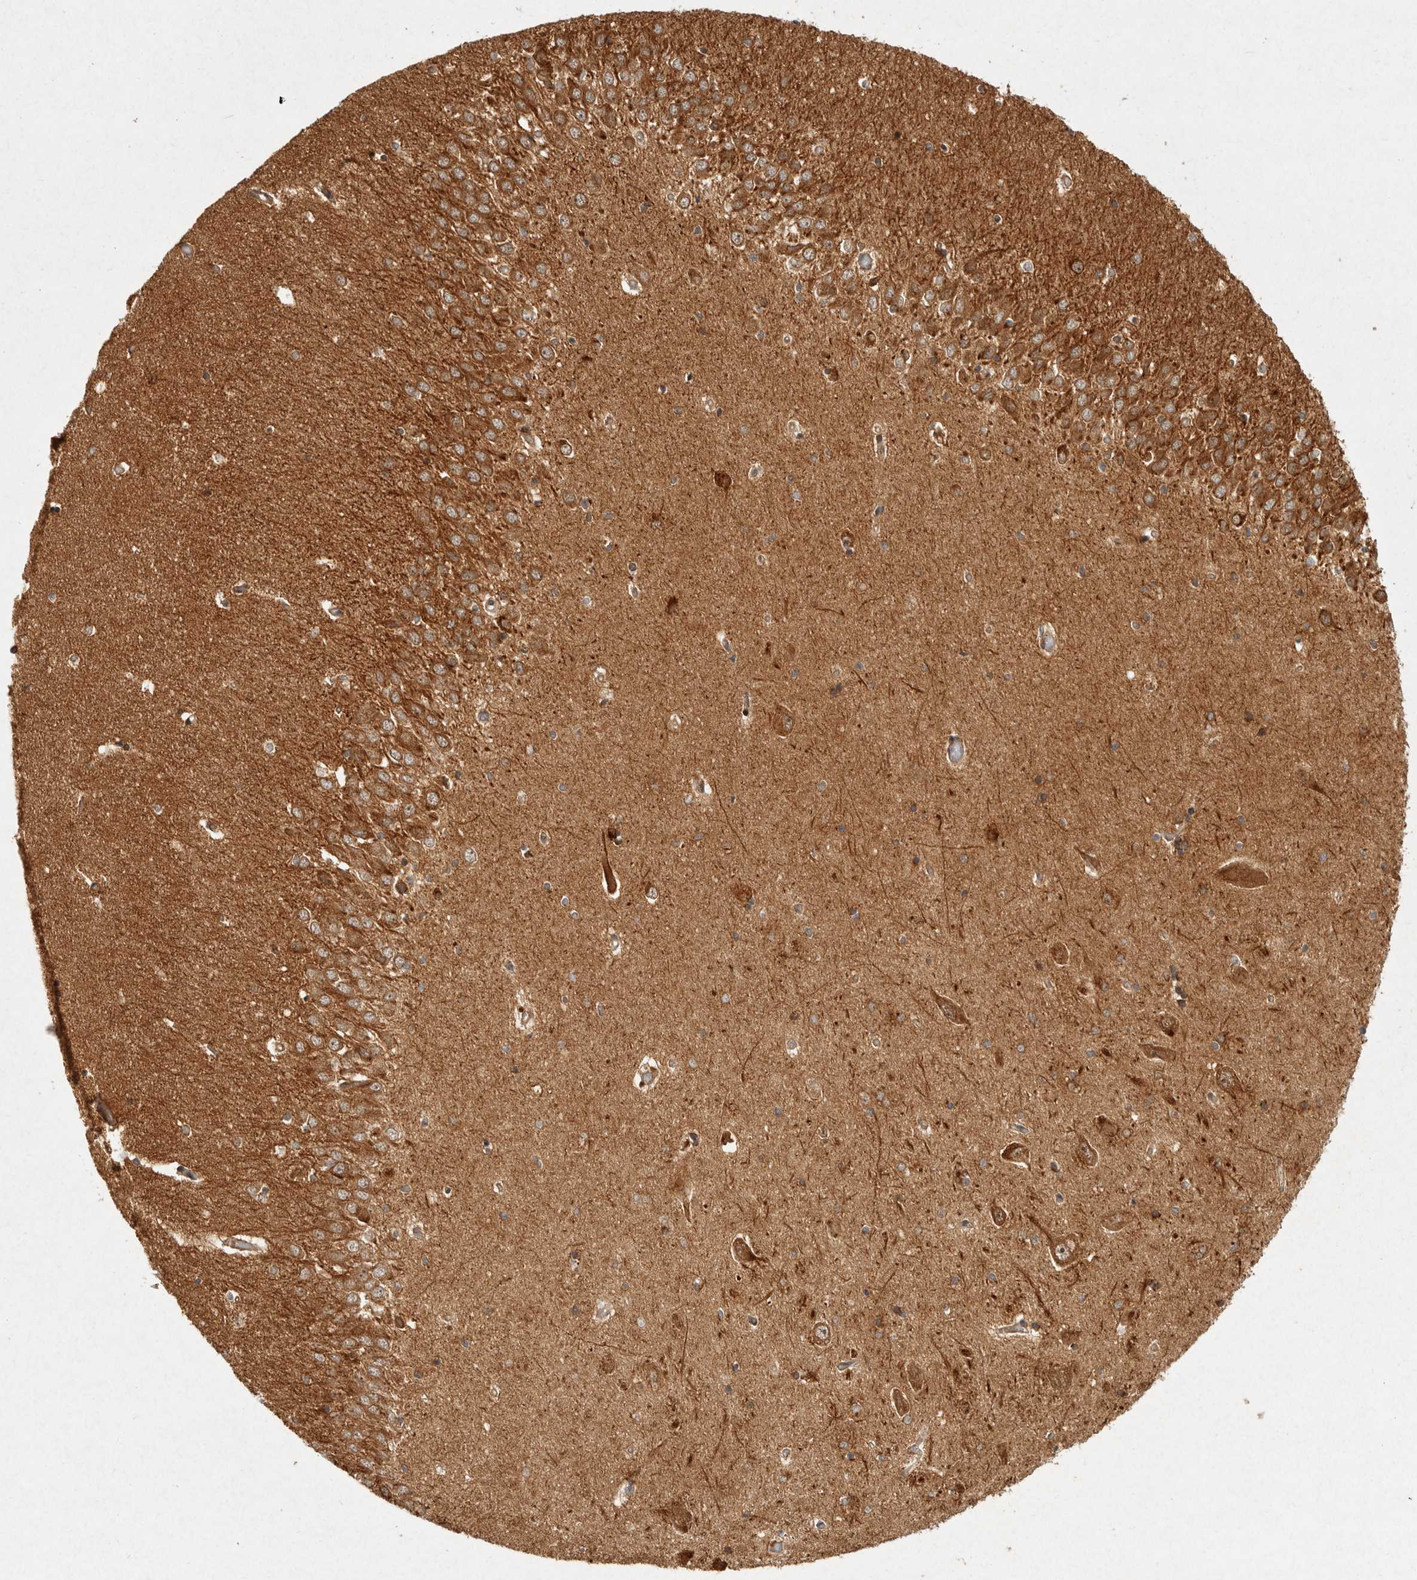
{"staining": {"intensity": "moderate", "quantity": "25%-75%", "location": "cytoplasmic/membranous"}, "tissue": "hippocampus", "cell_type": "Glial cells", "image_type": "normal", "snomed": [{"axis": "morphology", "description": "Normal tissue, NOS"}, {"axis": "topography", "description": "Hippocampus"}], "caption": "Immunohistochemistry (IHC) of normal hippocampus displays medium levels of moderate cytoplasmic/membranous staining in about 25%-75% of glial cells.", "gene": "CAMSAP2", "patient": {"sex": "male", "age": 45}}